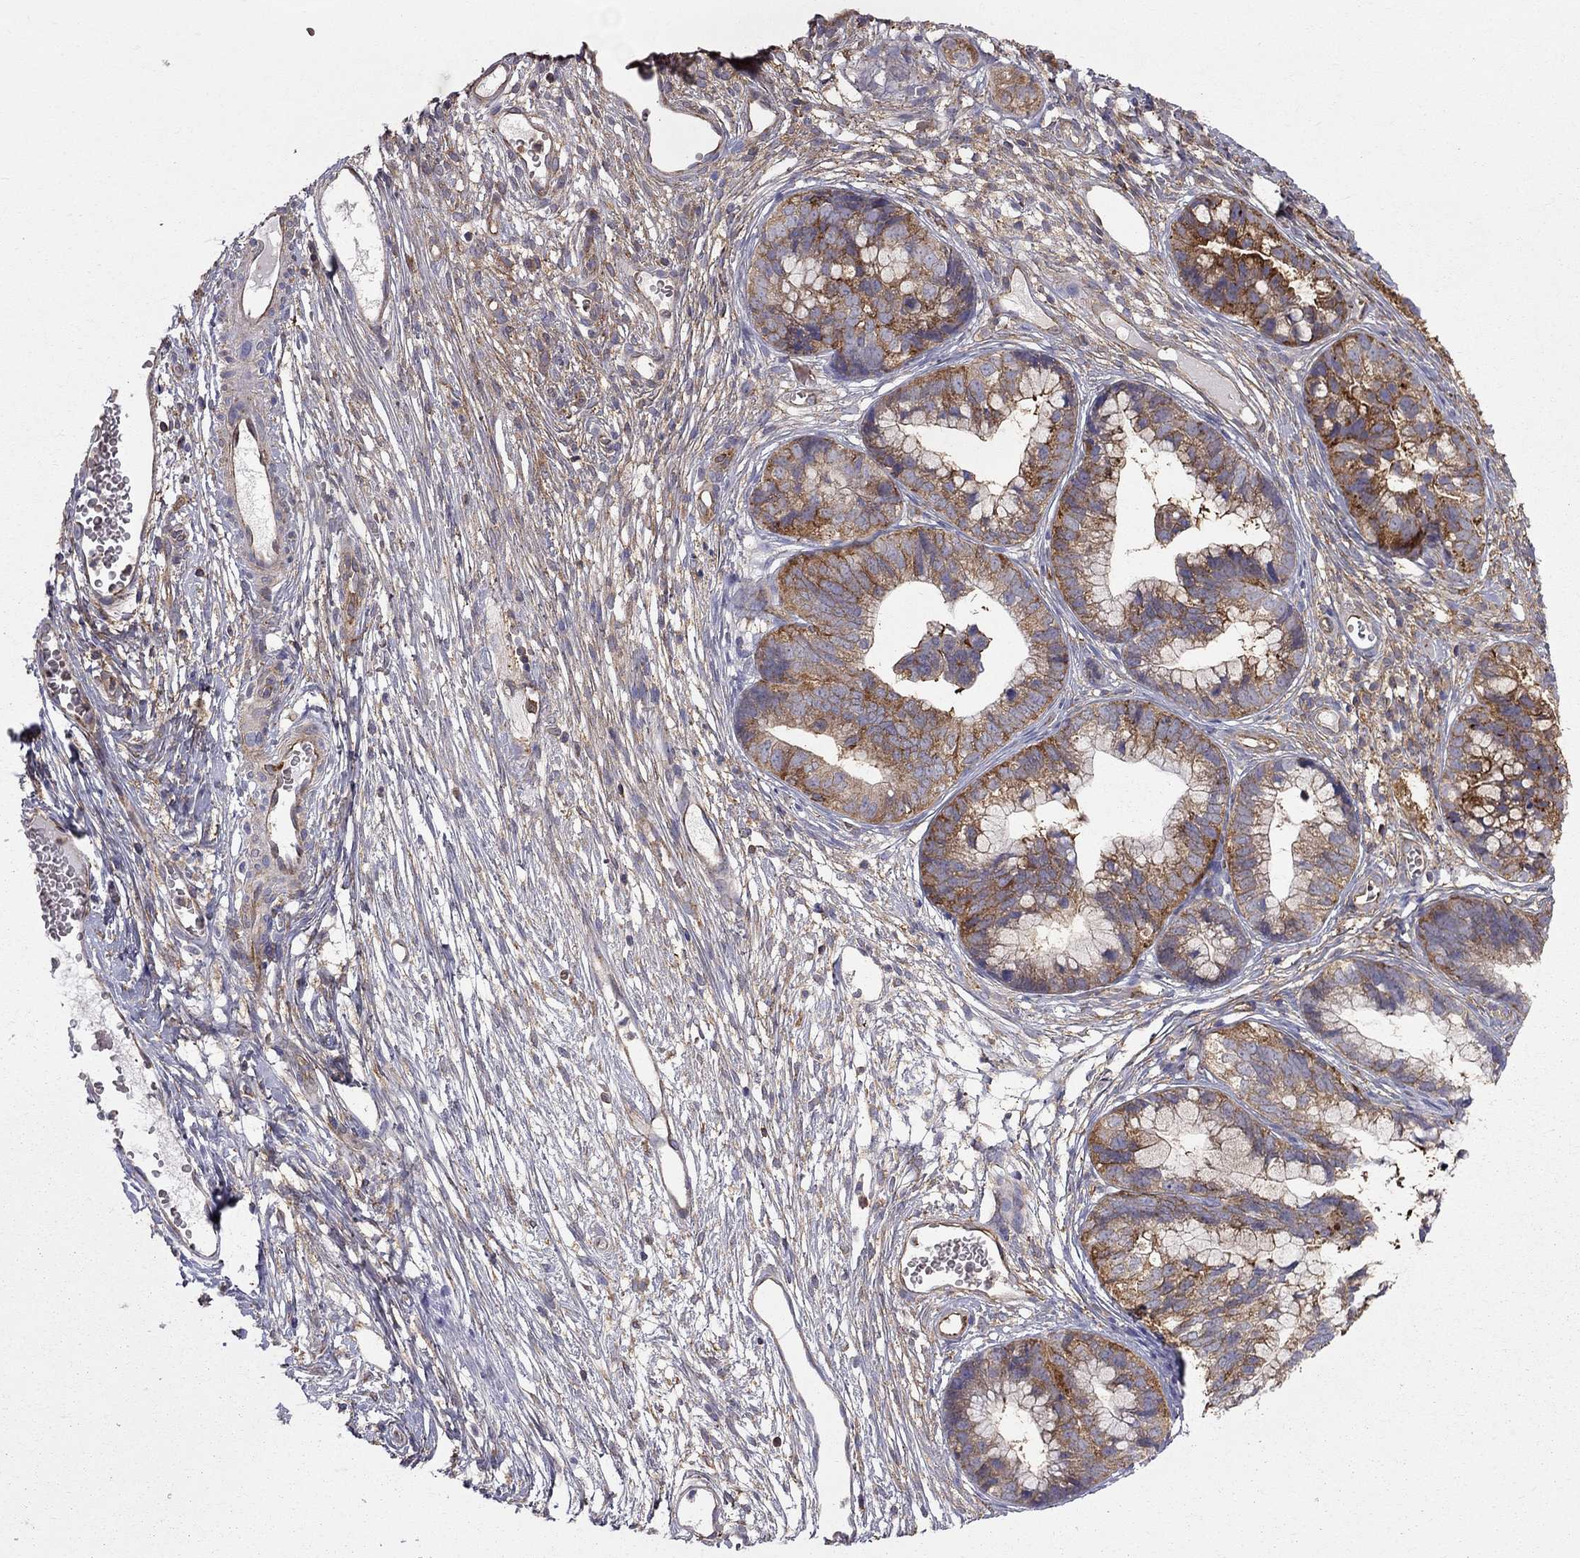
{"staining": {"intensity": "strong", "quantity": "25%-75%", "location": "cytoplasmic/membranous"}, "tissue": "cervical cancer", "cell_type": "Tumor cells", "image_type": "cancer", "snomed": [{"axis": "morphology", "description": "Adenocarcinoma, NOS"}, {"axis": "topography", "description": "Cervix"}], "caption": "Protein expression analysis of adenocarcinoma (cervical) demonstrates strong cytoplasmic/membranous staining in approximately 25%-75% of tumor cells.", "gene": "EIF4E3", "patient": {"sex": "female", "age": 44}}